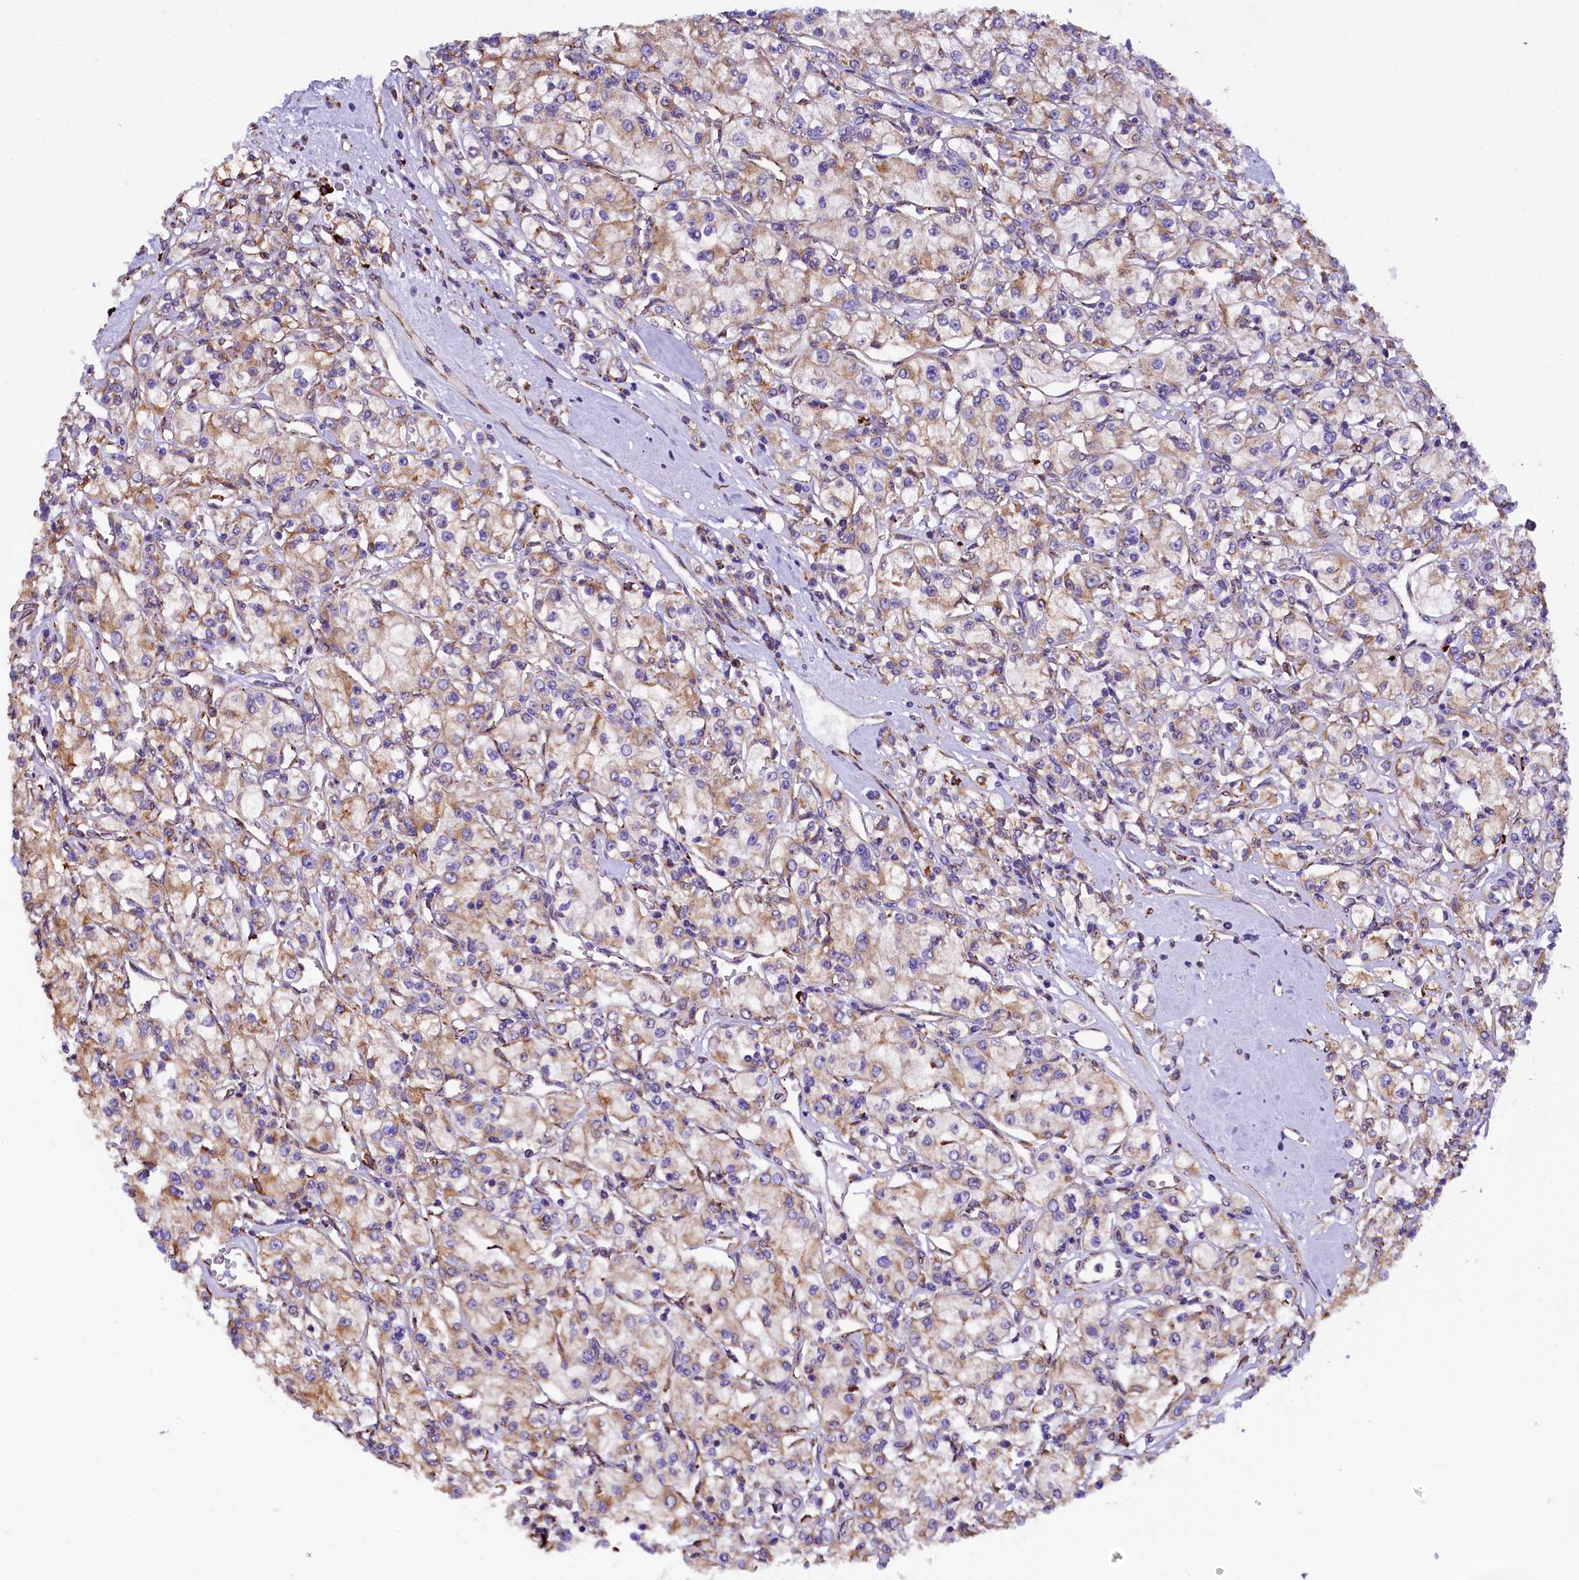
{"staining": {"intensity": "weak", "quantity": "25%-75%", "location": "cytoplasmic/membranous"}, "tissue": "renal cancer", "cell_type": "Tumor cells", "image_type": "cancer", "snomed": [{"axis": "morphology", "description": "Adenocarcinoma, NOS"}, {"axis": "topography", "description": "Kidney"}], "caption": "Tumor cells exhibit low levels of weak cytoplasmic/membranous staining in approximately 25%-75% of cells in human renal adenocarcinoma.", "gene": "CAPS2", "patient": {"sex": "female", "age": 59}}